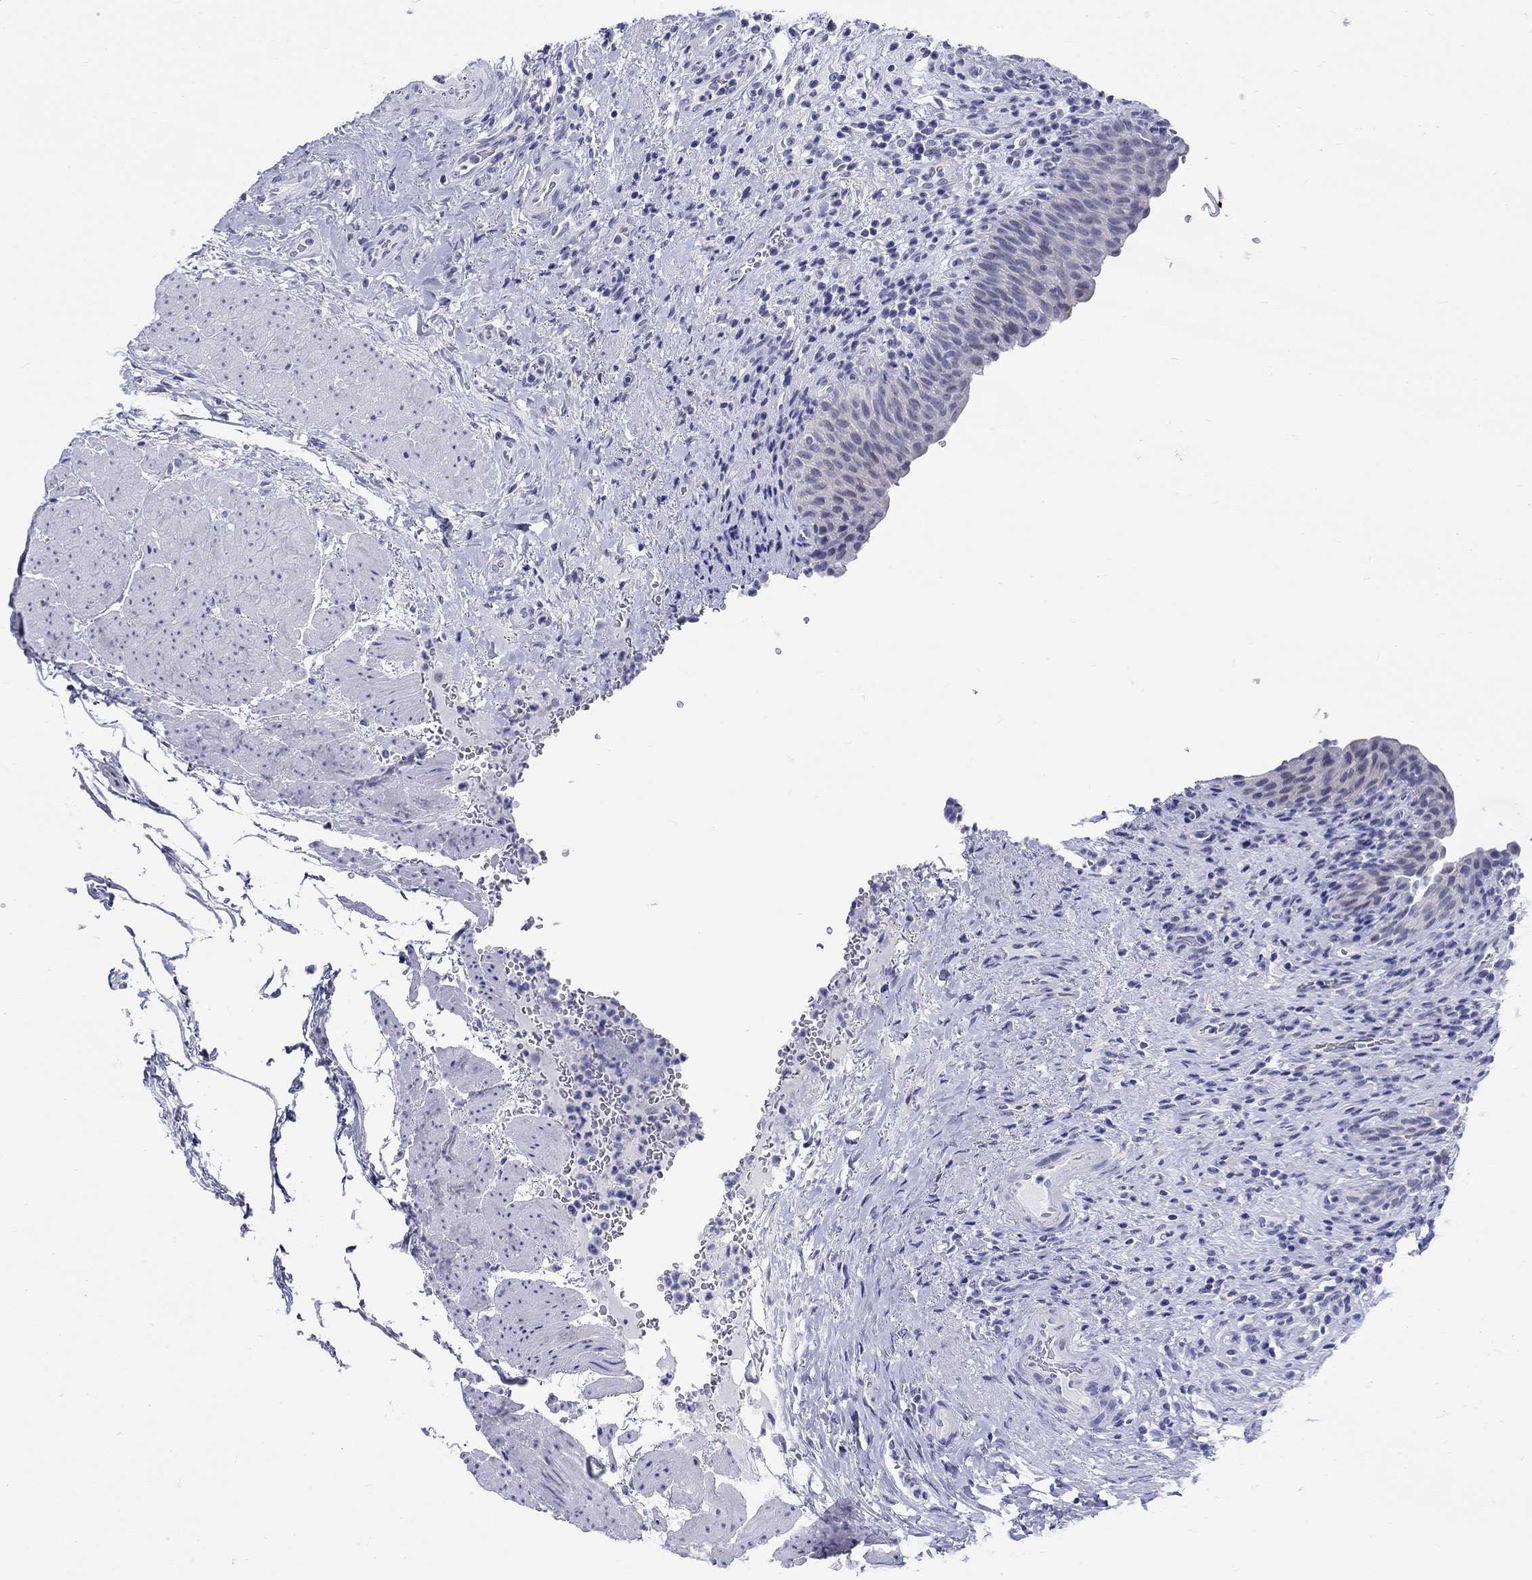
{"staining": {"intensity": "negative", "quantity": "none", "location": "none"}, "tissue": "urinary bladder", "cell_type": "Urothelial cells", "image_type": "normal", "snomed": [{"axis": "morphology", "description": "Normal tissue, NOS"}, {"axis": "topography", "description": "Urinary bladder"}], "caption": "Image shows no protein positivity in urothelial cells of benign urinary bladder.", "gene": "CRYGS", "patient": {"sex": "male", "age": 66}}